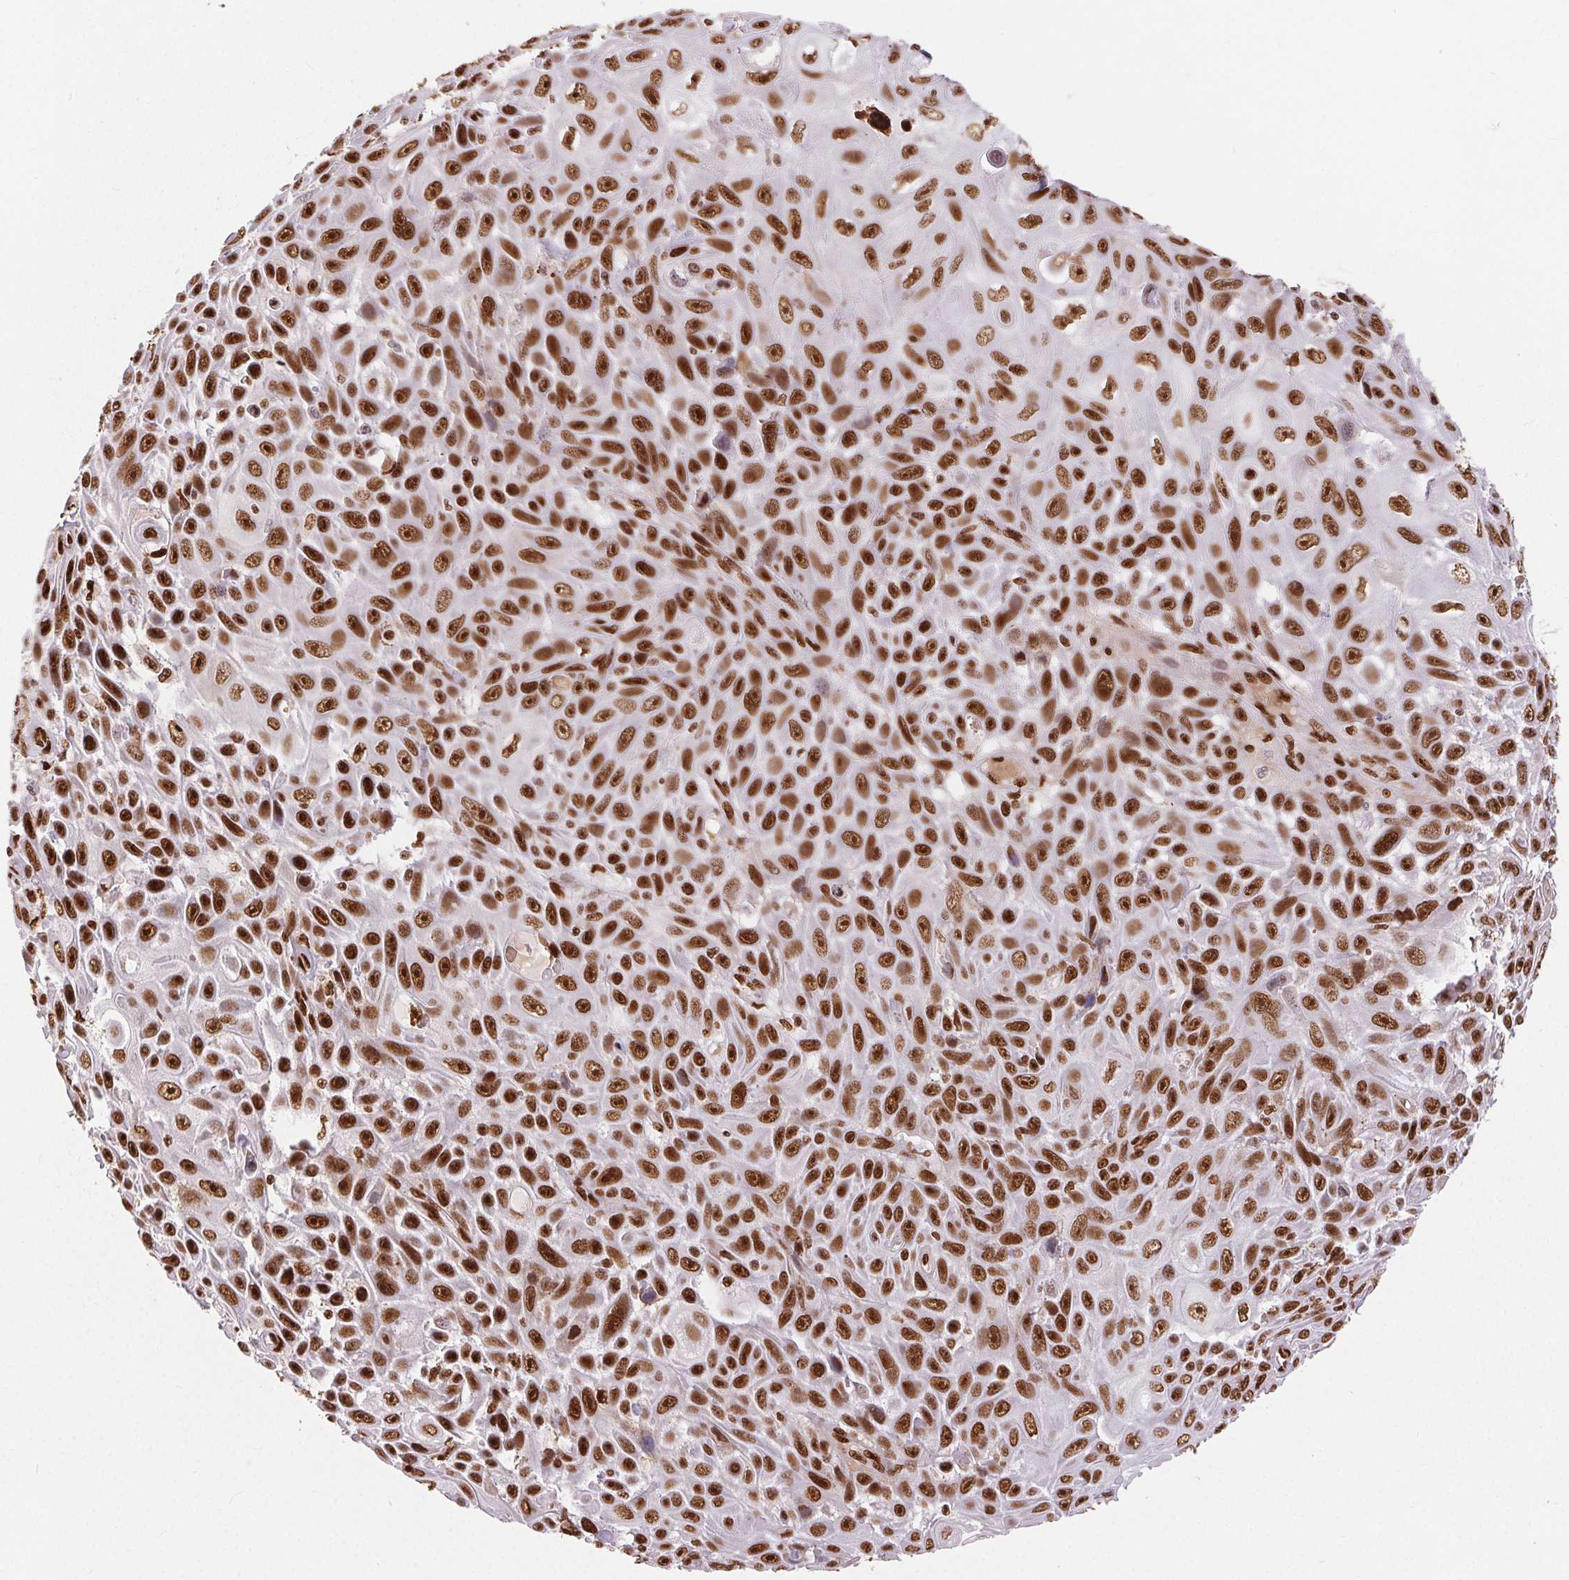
{"staining": {"intensity": "strong", "quantity": ">75%", "location": "nuclear"}, "tissue": "skin cancer", "cell_type": "Tumor cells", "image_type": "cancer", "snomed": [{"axis": "morphology", "description": "Squamous cell carcinoma, NOS"}, {"axis": "topography", "description": "Skin"}], "caption": "Immunohistochemistry photomicrograph of skin cancer (squamous cell carcinoma) stained for a protein (brown), which displays high levels of strong nuclear positivity in about >75% of tumor cells.", "gene": "ZNF80", "patient": {"sex": "male", "age": 82}}